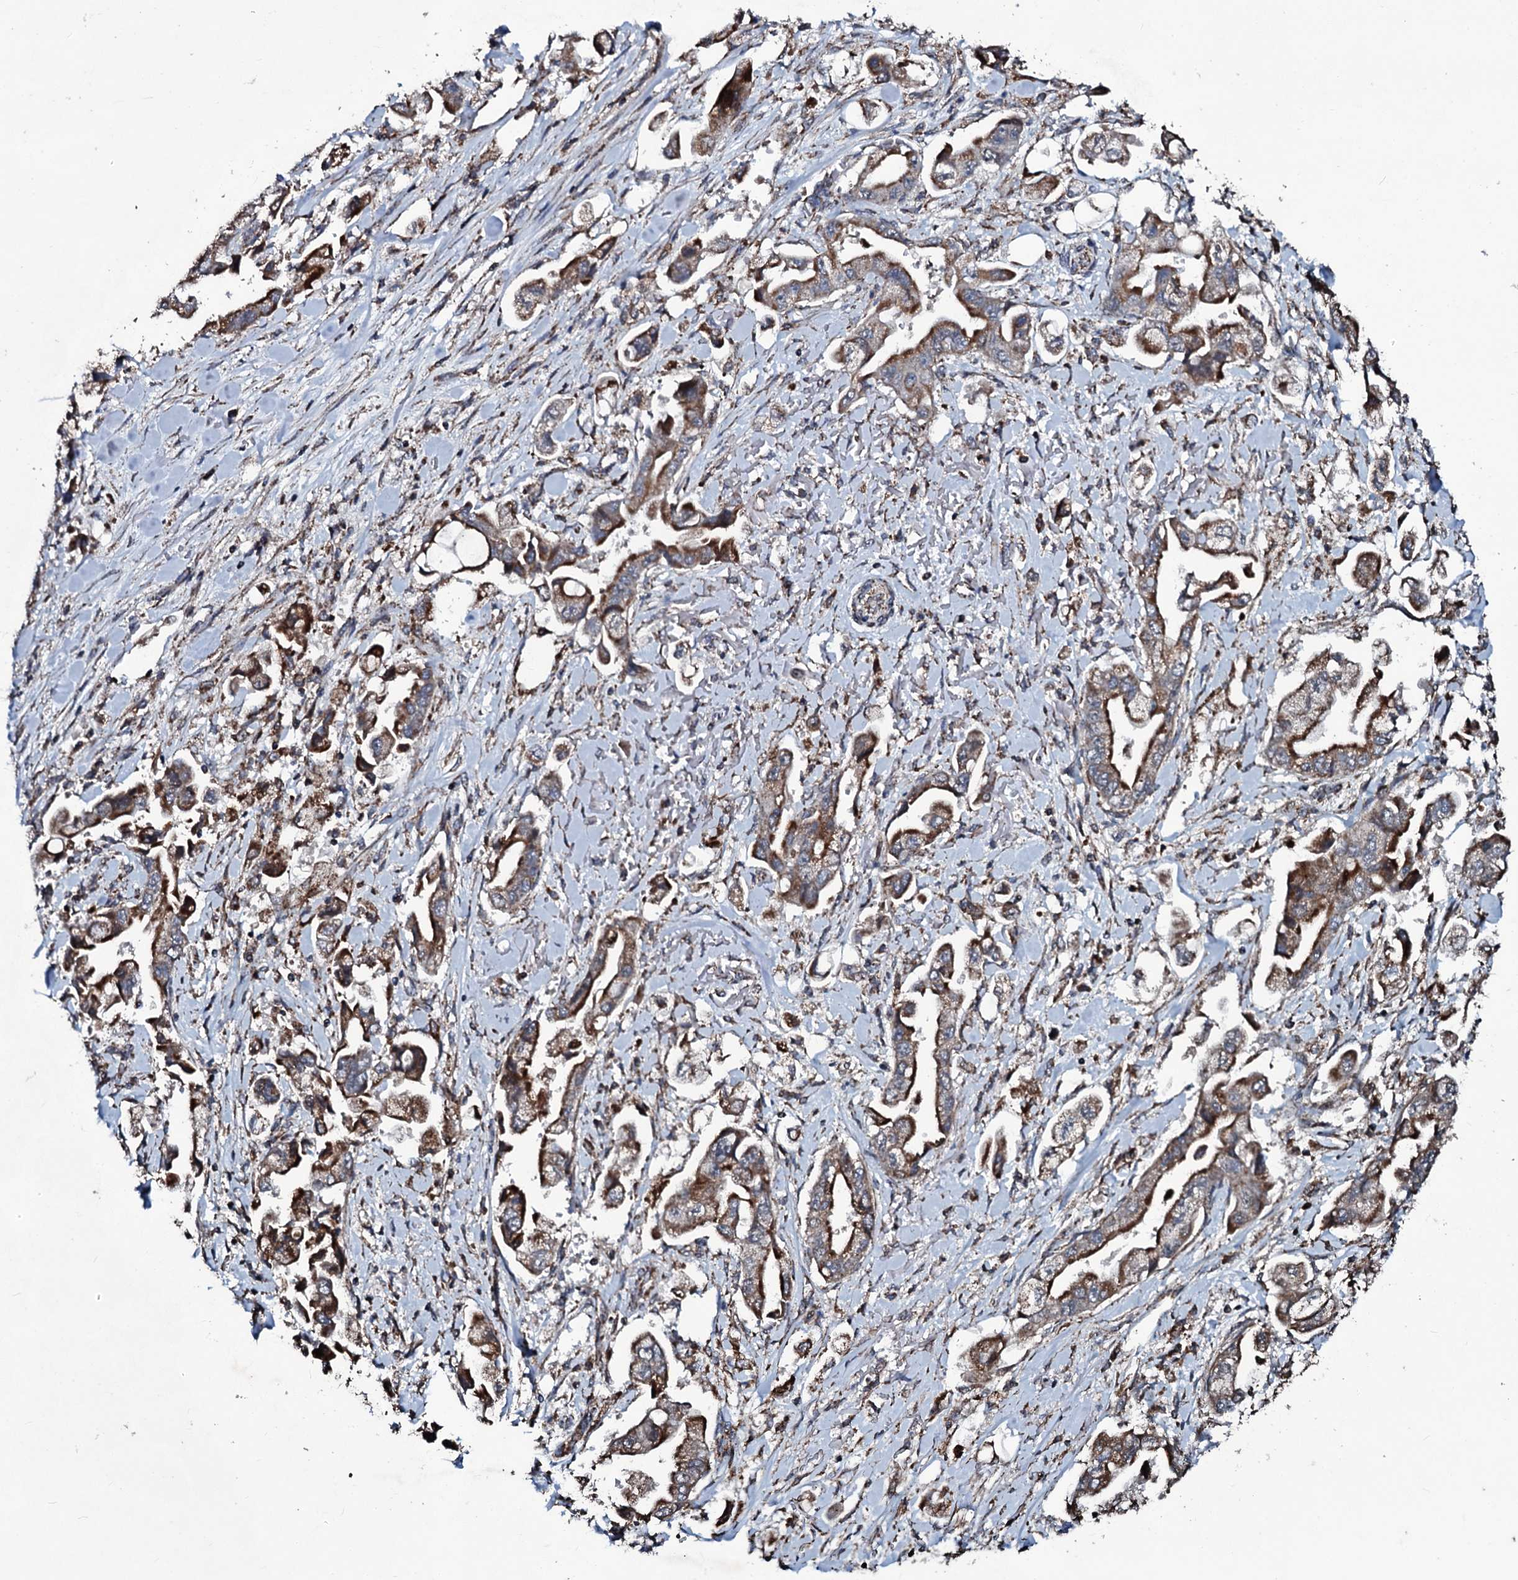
{"staining": {"intensity": "moderate", "quantity": ">75%", "location": "cytoplasmic/membranous"}, "tissue": "stomach cancer", "cell_type": "Tumor cells", "image_type": "cancer", "snomed": [{"axis": "morphology", "description": "Adenocarcinoma, NOS"}, {"axis": "topography", "description": "Stomach"}], "caption": "This is a photomicrograph of immunohistochemistry staining of adenocarcinoma (stomach), which shows moderate staining in the cytoplasmic/membranous of tumor cells.", "gene": "DYNC2I2", "patient": {"sex": "male", "age": 62}}